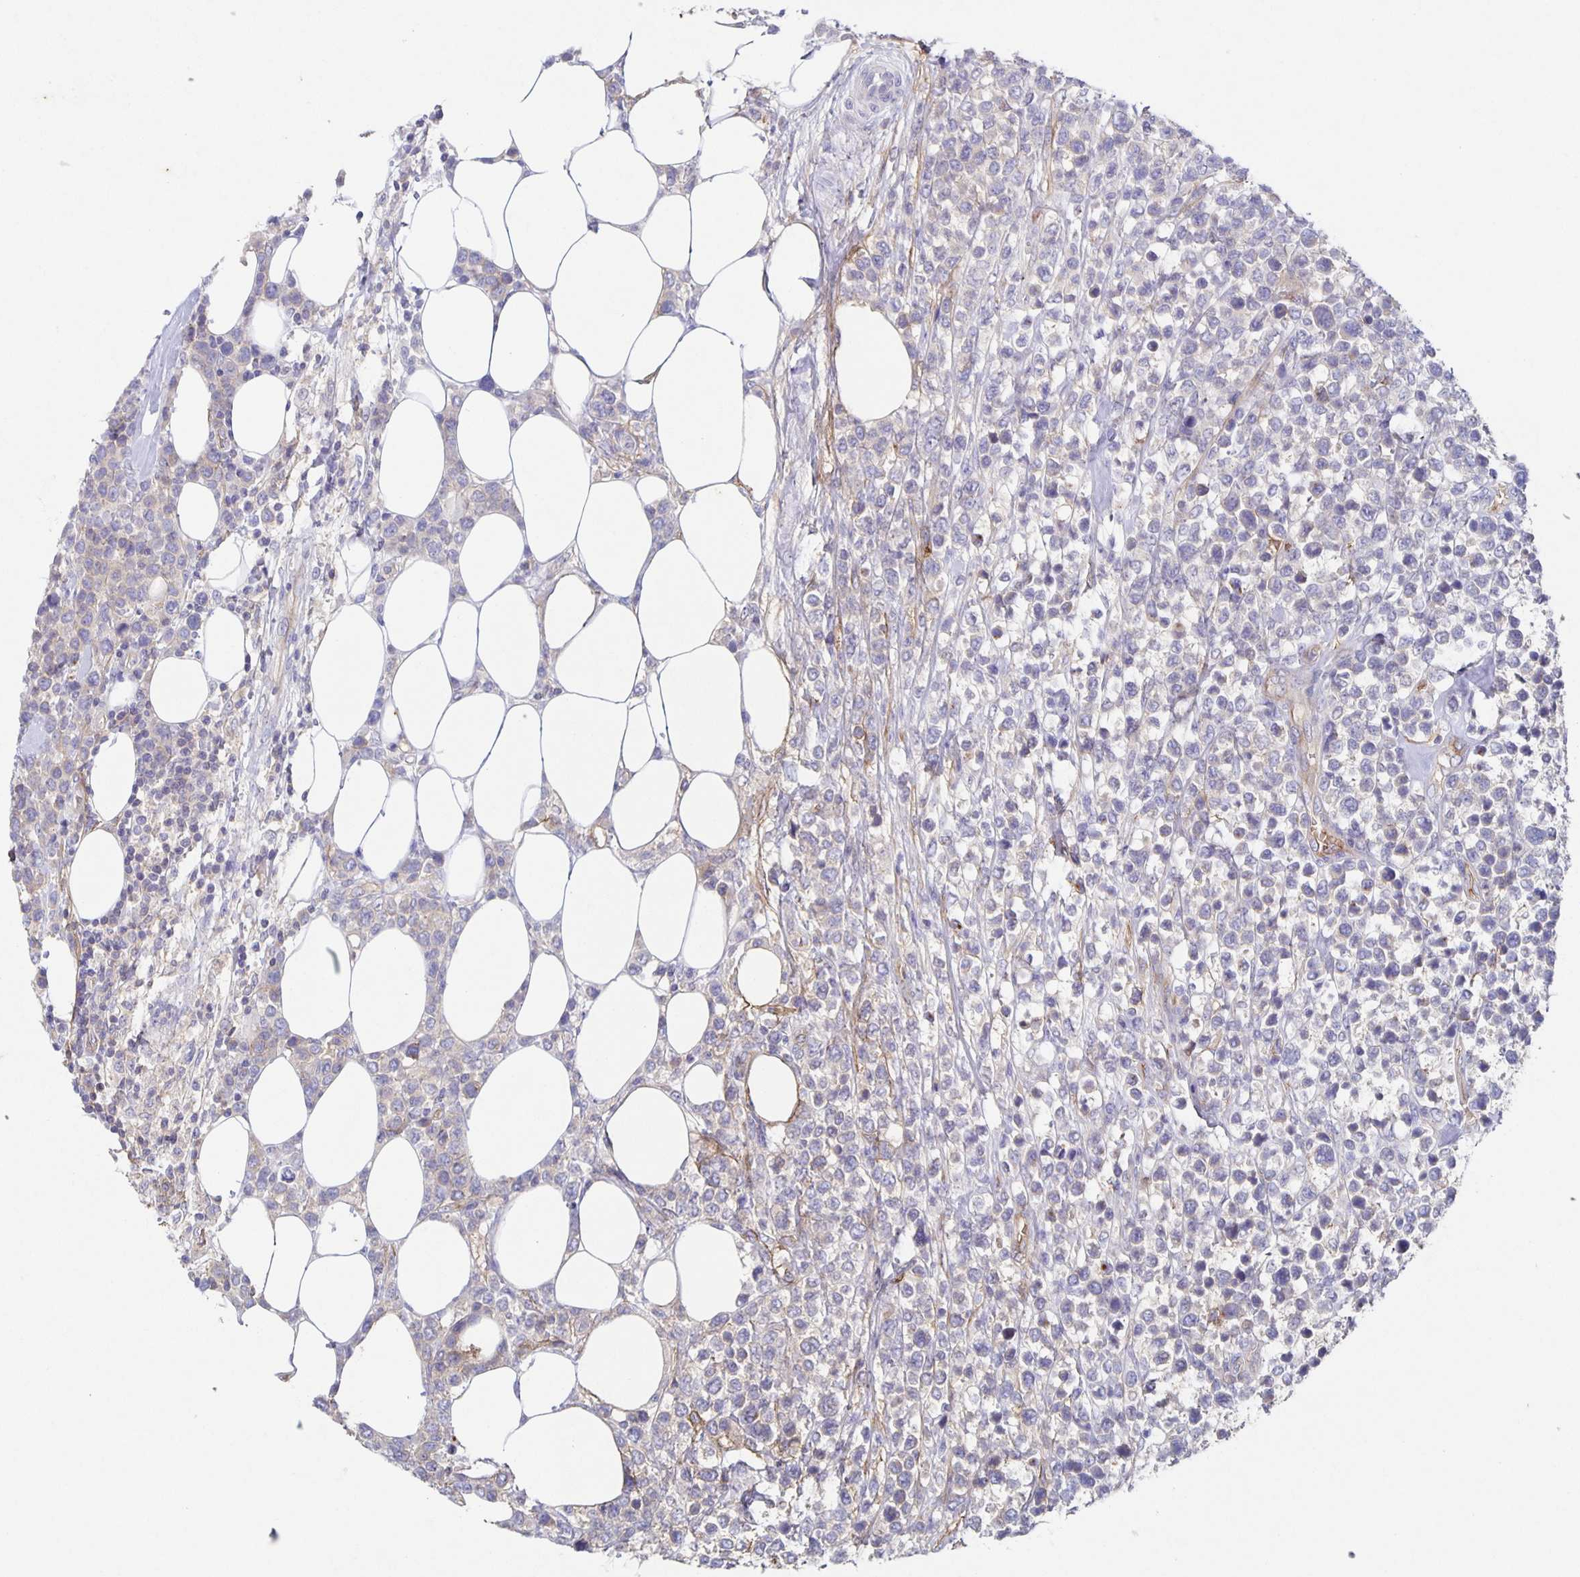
{"staining": {"intensity": "negative", "quantity": "none", "location": "none"}, "tissue": "lymphoma", "cell_type": "Tumor cells", "image_type": "cancer", "snomed": [{"axis": "morphology", "description": "Malignant lymphoma, non-Hodgkin's type, High grade"}, {"axis": "topography", "description": "Soft tissue"}], "caption": "This is an immunohistochemistry photomicrograph of human lymphoma. There is no positivity in tumor cells.", "gene": "ITGA2", "patient": {"sex": "female", "age": 56}}